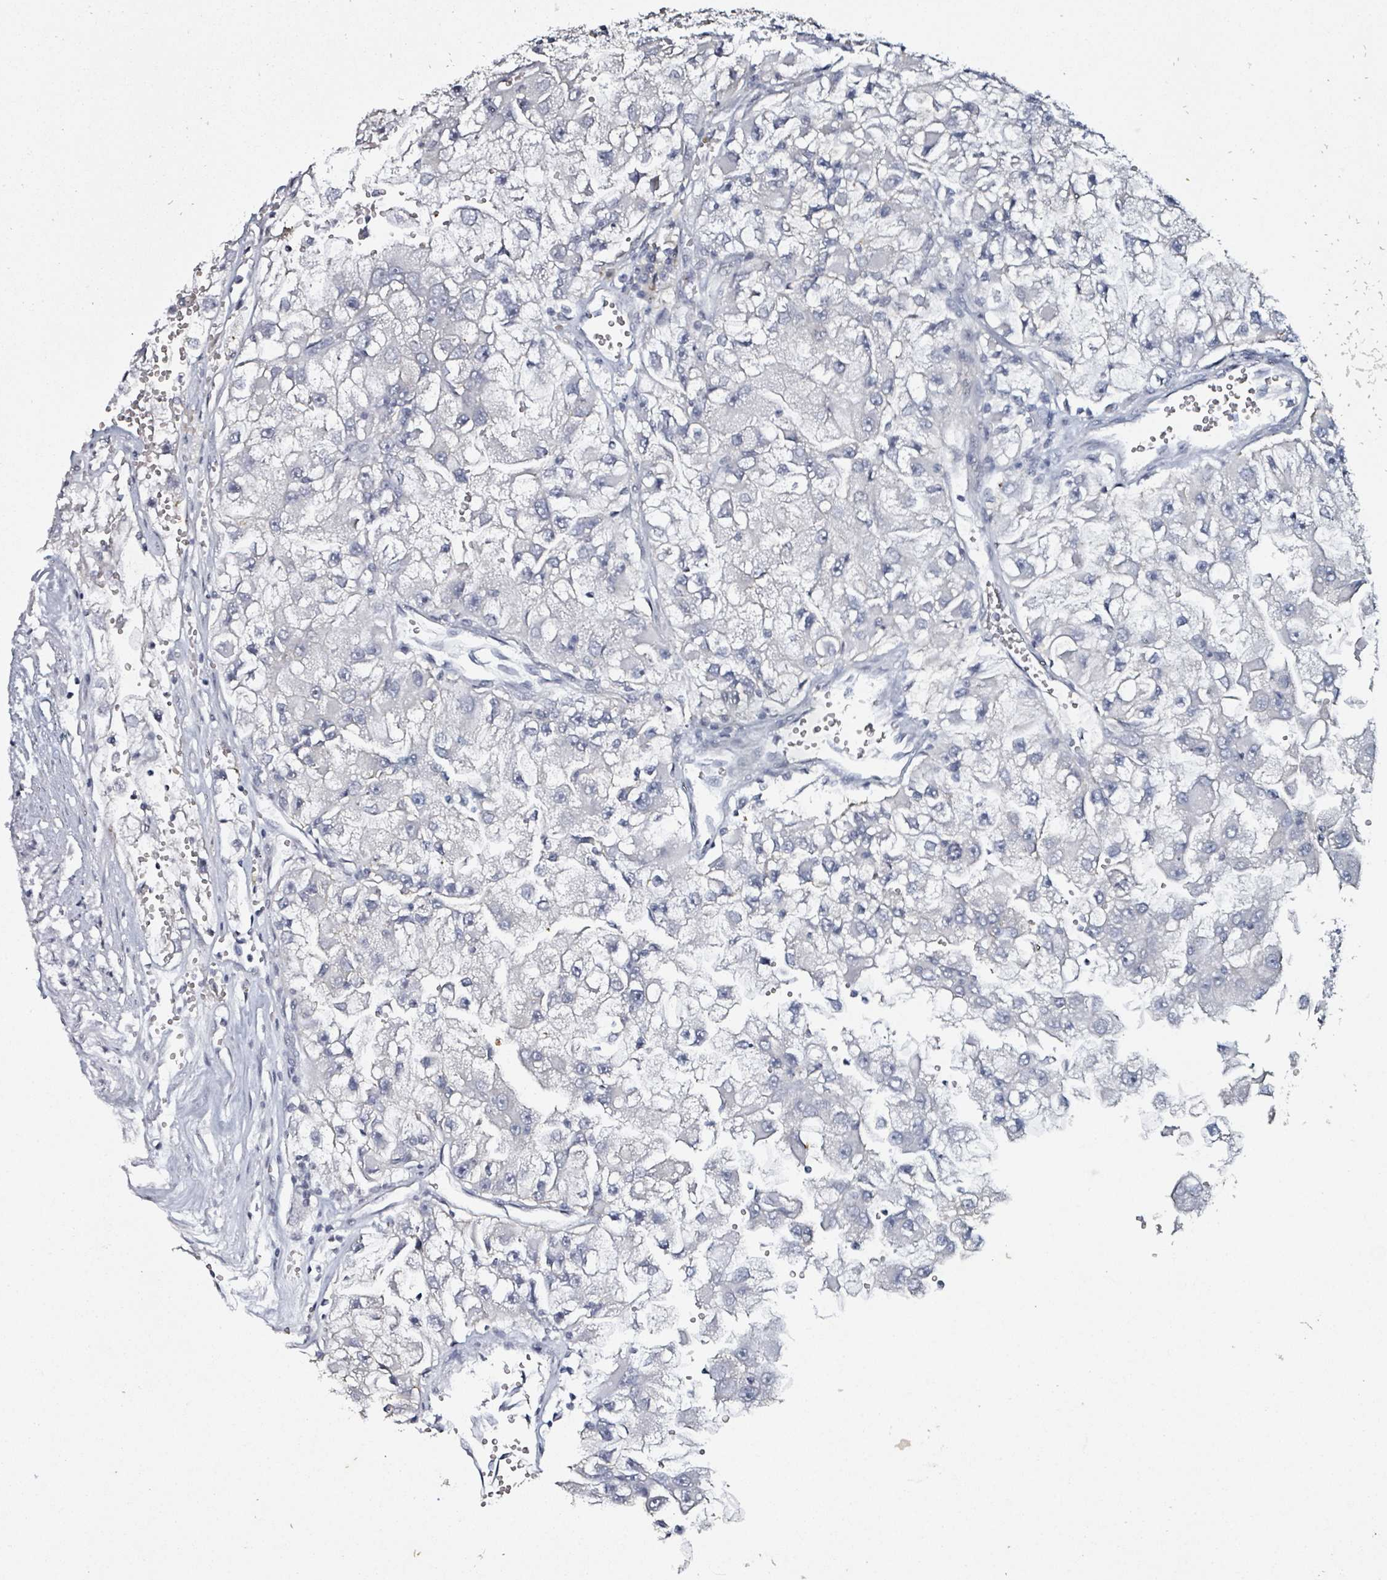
{"staining": {"intensity": "negative", "quantity": "none", "location": "none"}, "tissue": "renal cancer", "cell_type": "Tumor cells", "image_type": "cancer", "snomed": [{"axis": "morphology", "description": "Adenocarcinoma, NOS"}, {"axis": "topography", "description": "Kidney"}], "caption": "Tumor cells show no significant protein positivity in renal cancer (adenocarcinoma).", "gene": "CA9", "patient": {"sex": "male", "age": 63}}